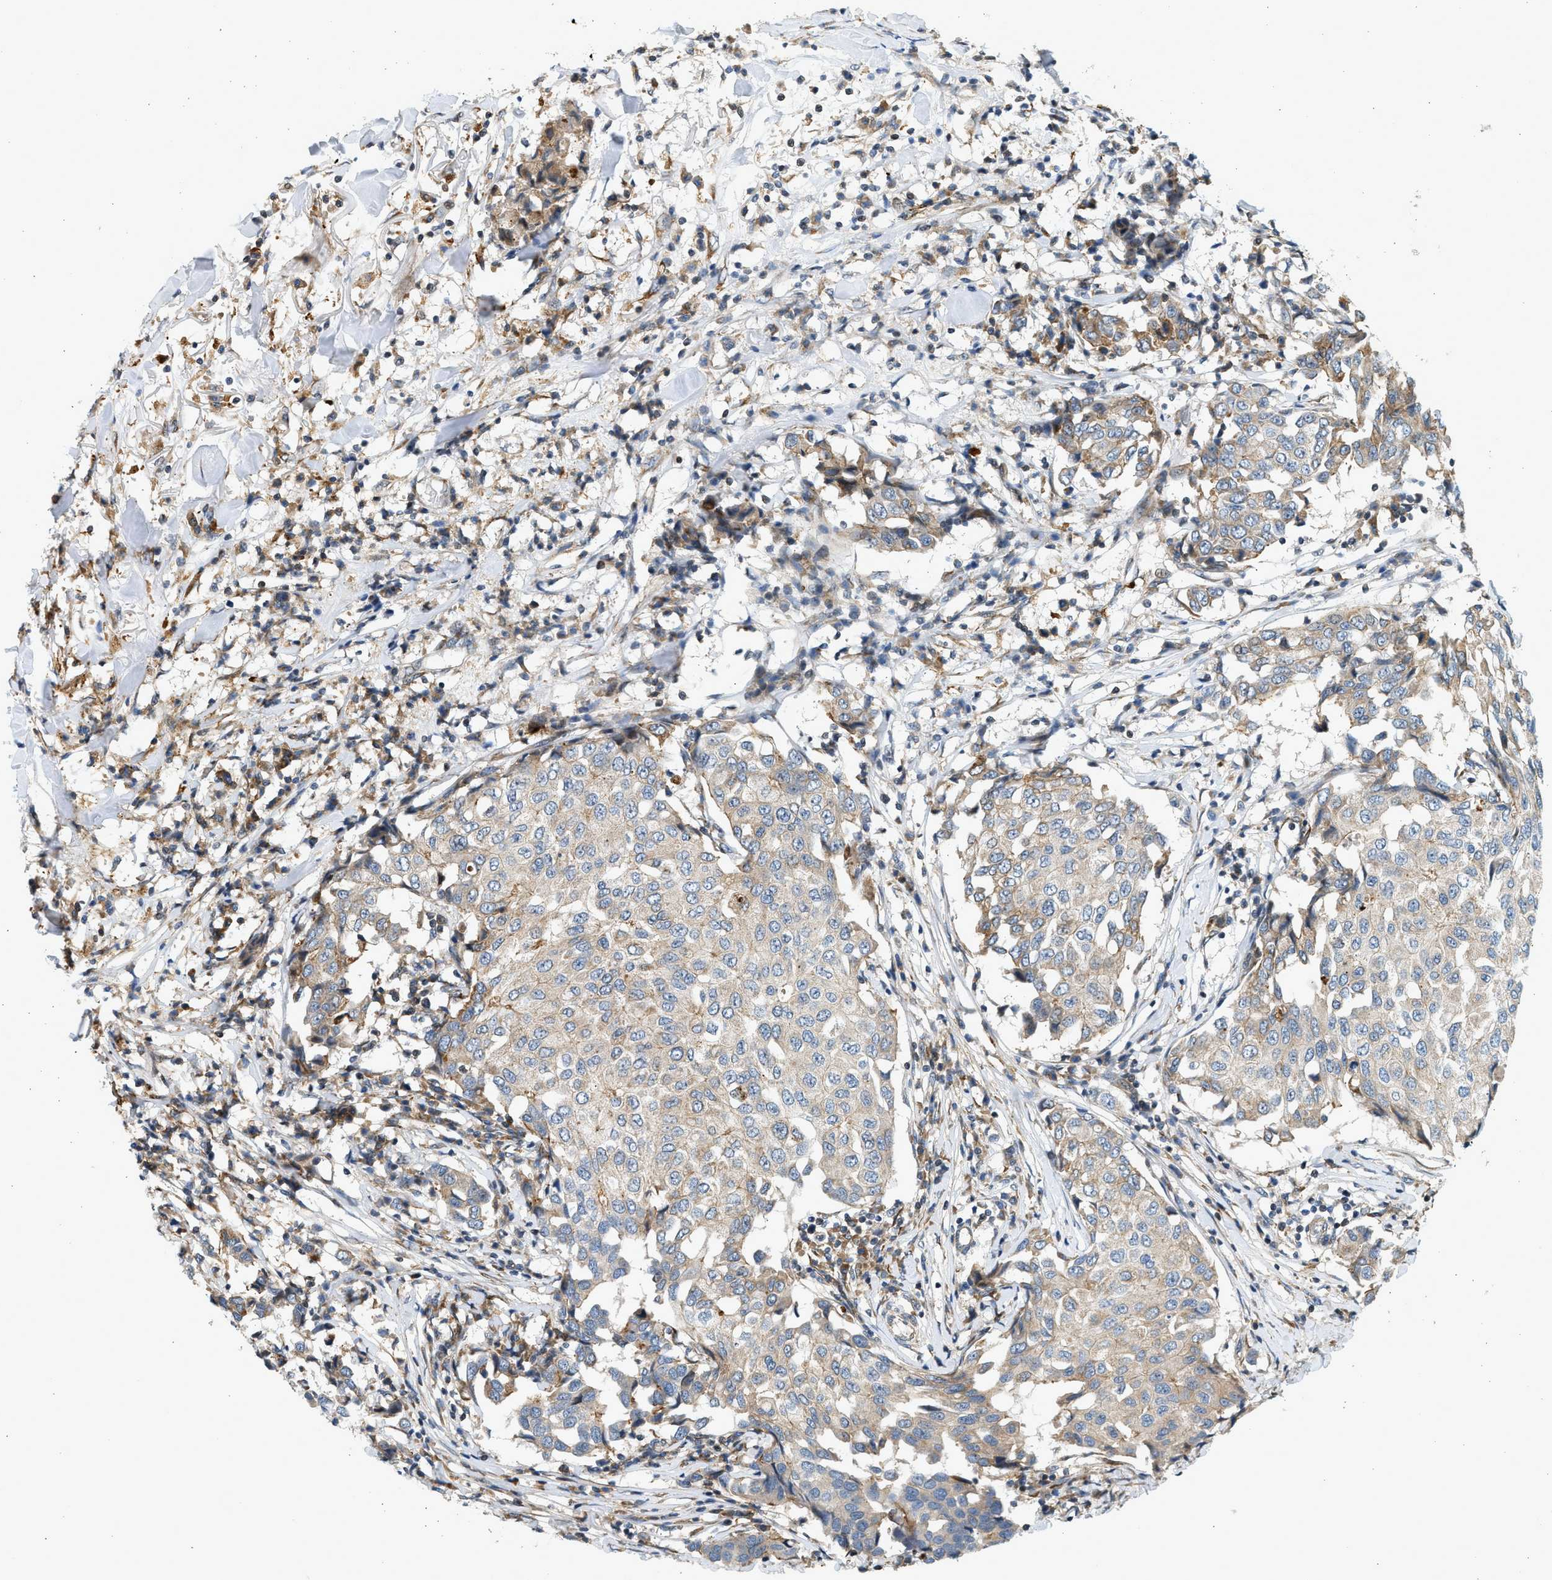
{"staining": {"intensity": "weak", "quantity": "25%-75%", "location": "cytoplasmic/membranous"}, "tissue": "breast cancer", "cell_type": "Tumor cells", "image_type": "cancer", "snomed": [{"axis": "morphology", "description": "Duct carcinoma"}, {"axis": "topography", "description": "Breast"}], "caption": "Immunohistochemical staining of human intraductal carcinoma (breast) reveals low levels of weak cytoplasmic/membranous protein expression in approximately 25%-75% of tumor cells. (Stains: DAB (3,3'-diaminobenzidine) in brown, nuclei in blue, Microscopy: brightfield microscopy at high magnification).", "gene": "NRSN2", "patient": {"sex": "female", "age": 80}}